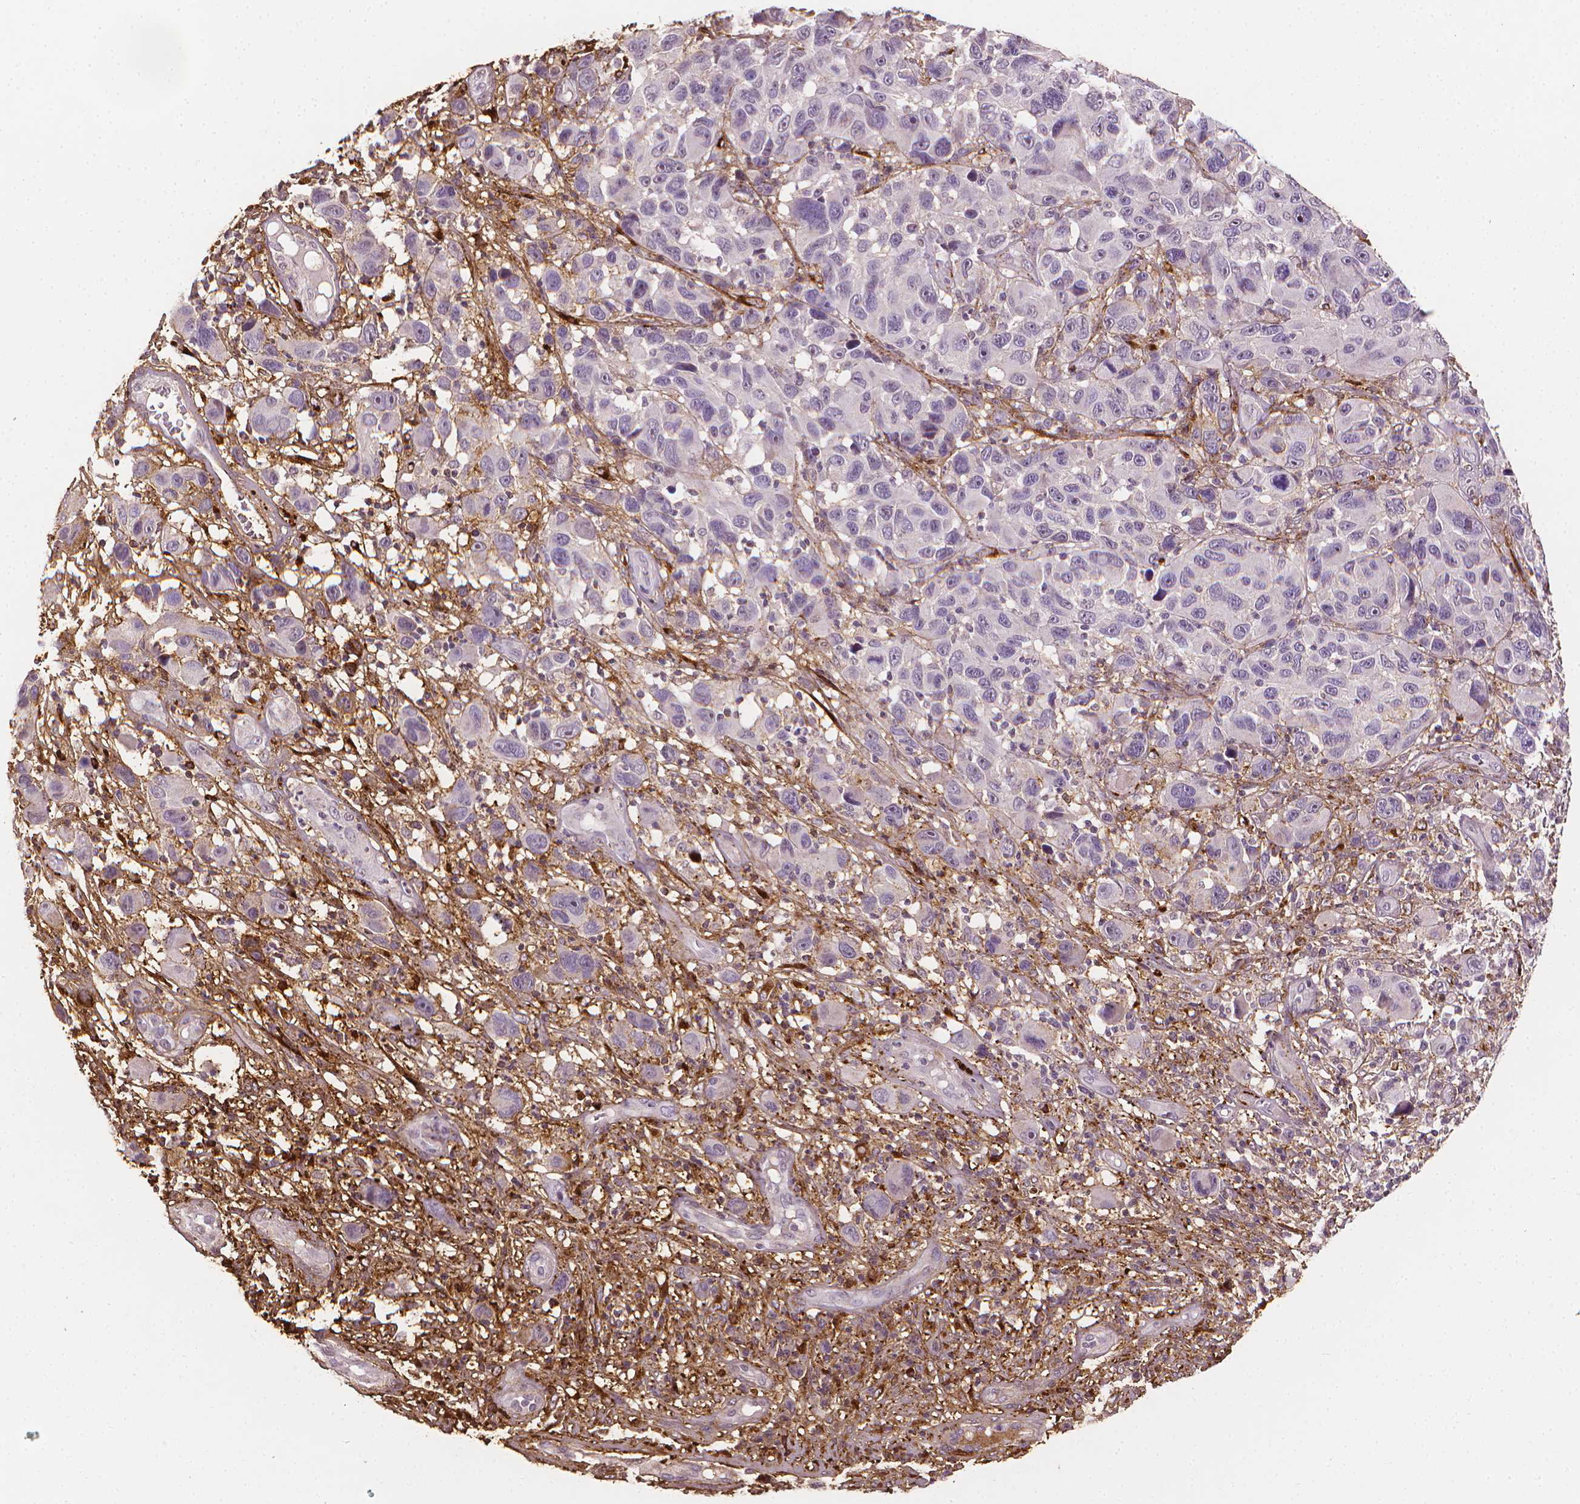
{"staining": {"intensity": "negative", "quantity": "none", "location": "none"}, "tissue": "melanoma", "cell_type": "Tumor cells", "image_type": "cancer", "snomed": [{"axis": "morphology", "description": "Malignant melanoma, NOS"}, {"axis": "topography", "description": "Skin"}], "caption": "Immunohistochemistry (IHC) micrograph of neoplastic tissue: human malignant melanoma stained with DAB displays no significant protein positivity in tumor cells. The staining is performed using DAB brown chromogen with nuclei counter-stained in using hematoxylin.", "gene": "DCN", "patient": {"sex": "male", "age": 53}}